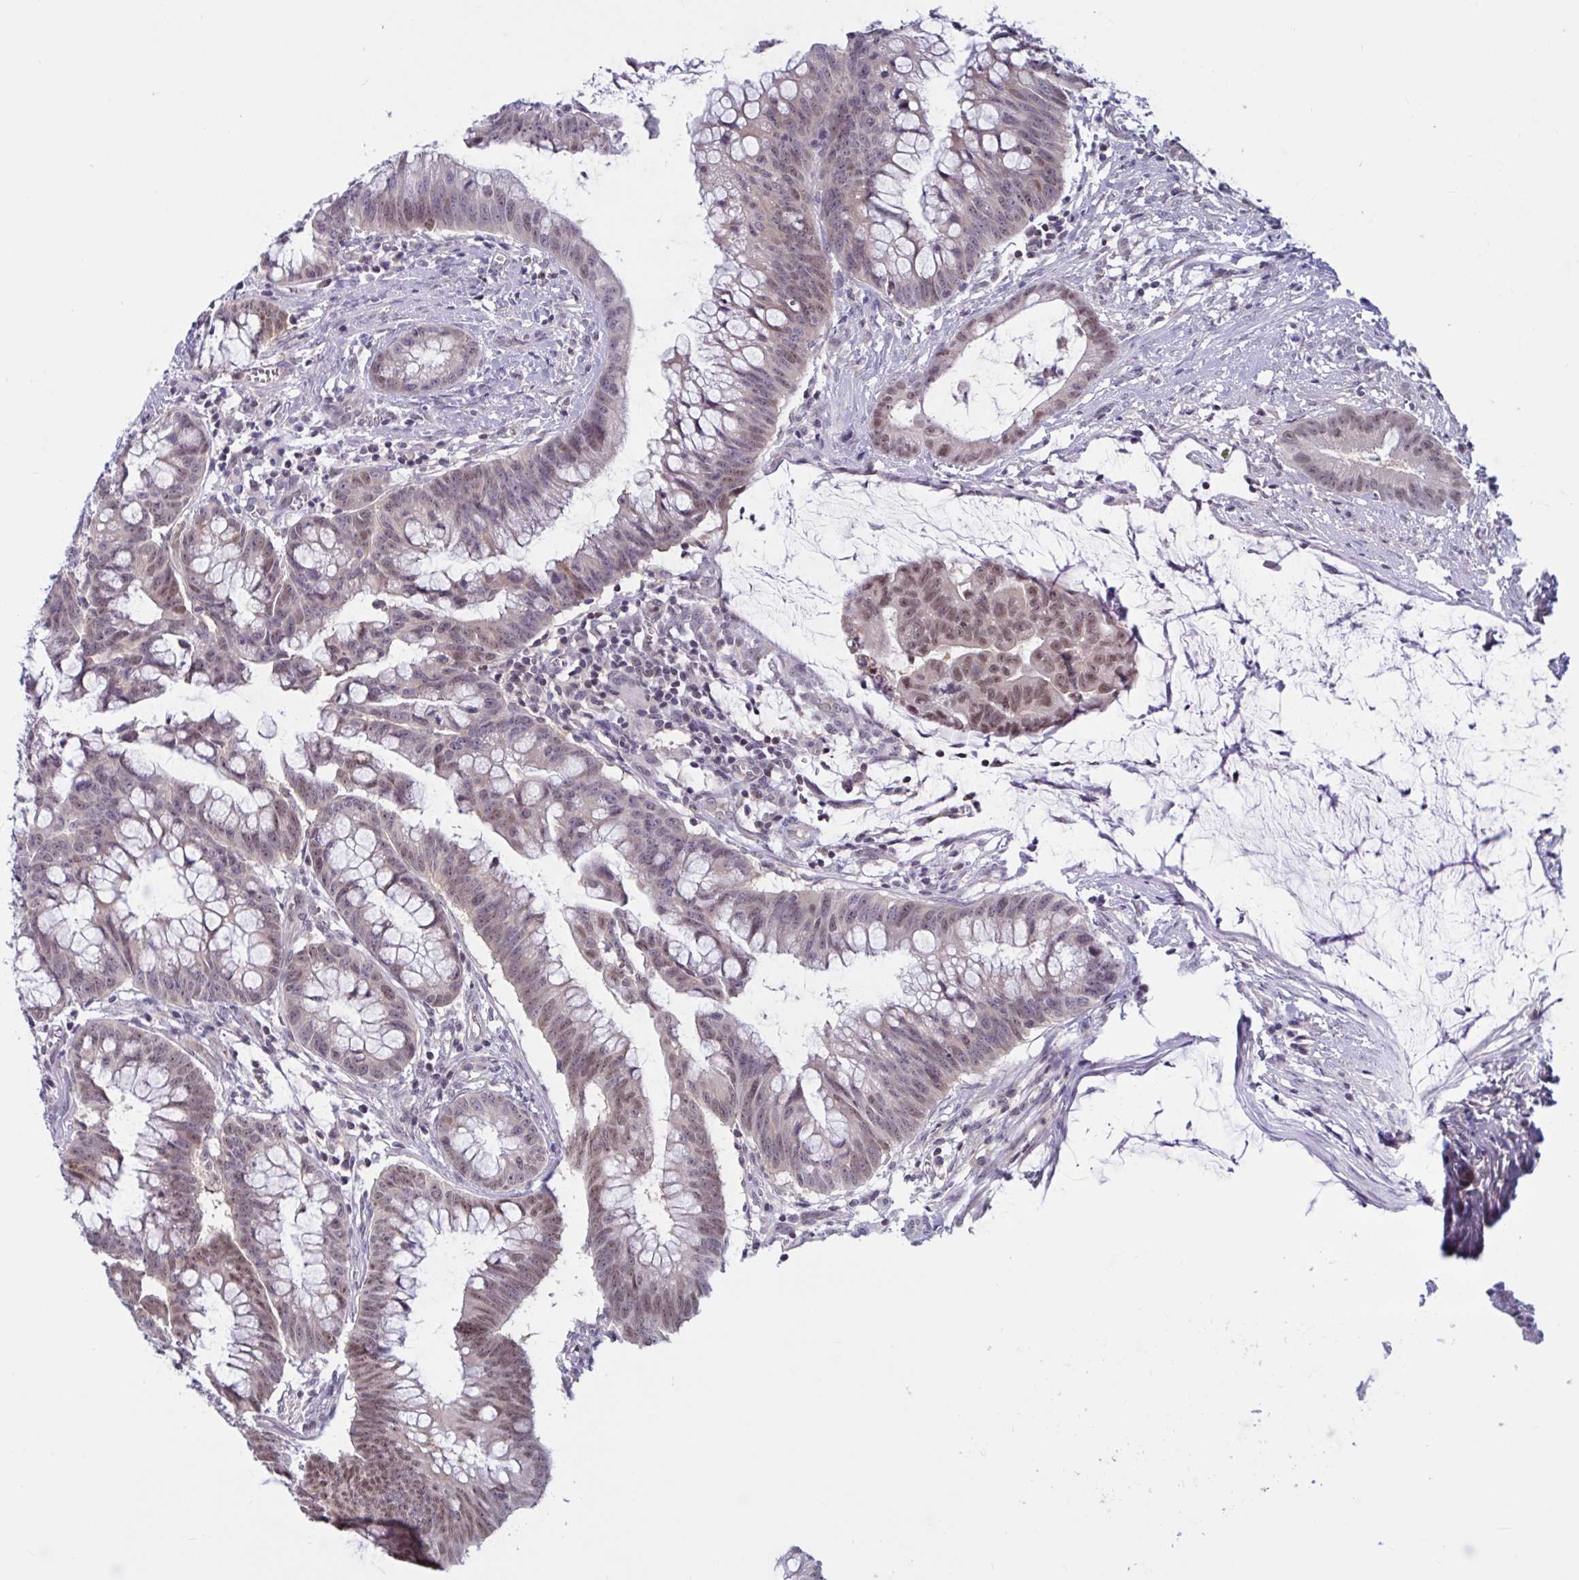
{"staining": {"intensity": "moderate", "quantity": "25%-75%", "location": "nuclear"}, "tissue": "colorectal cancer", "cell_type": "Tumor cells", "image_type": "cancer", "snomed": [{"axis": "morphology", "description": "Adenocarcinoma, NOS"}, {"axis": "topography", "description": "Colon"}], "caption": "Immunohistochemistry (IHC) of adenocarcinoma (colorectal) exhibits medium levels of moderate nuclear positivity in about 25%-75% of tumor cells.", "gene": "TSN", "patient": {"sex": "male", "age": 62}}